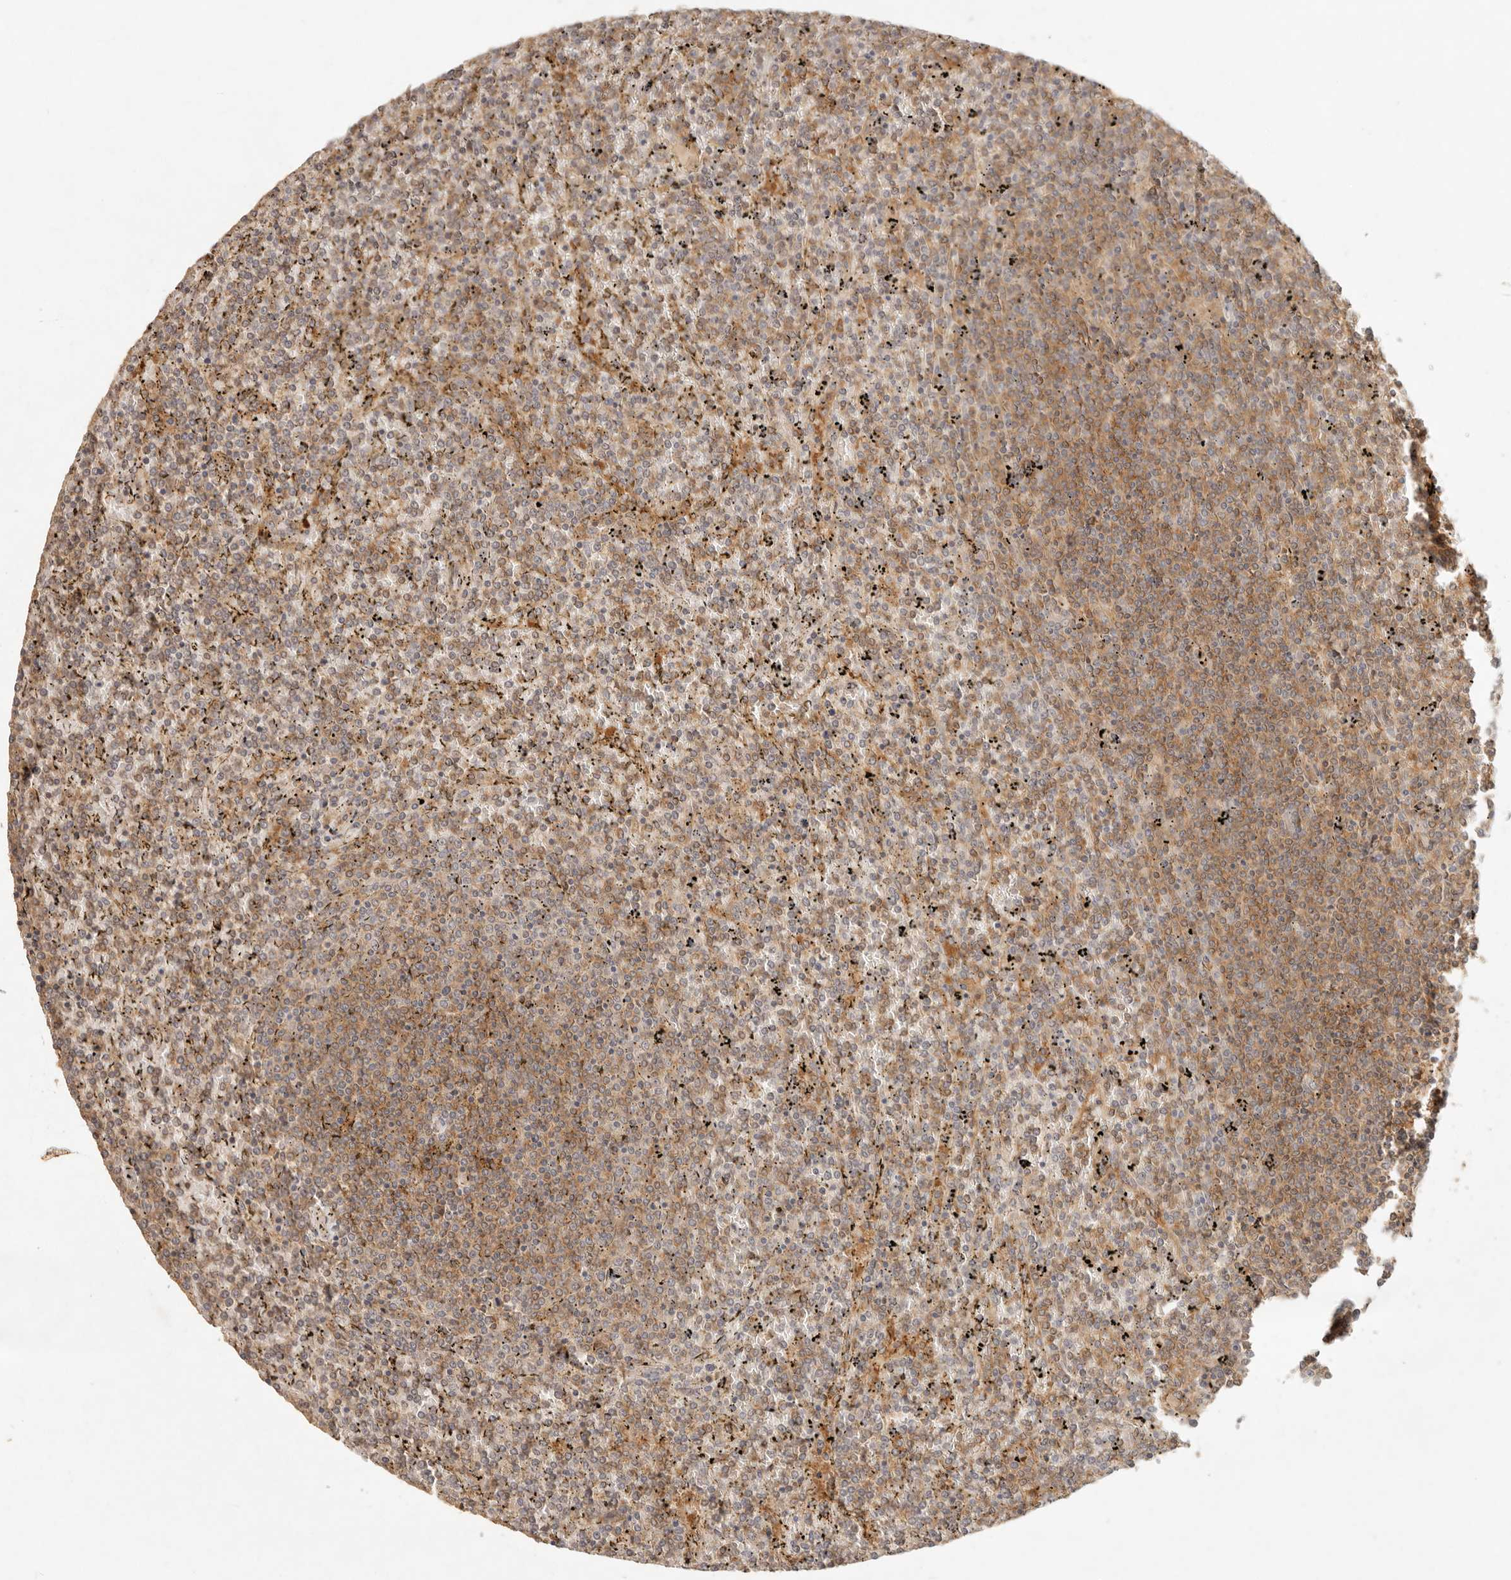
{"staining": {"intensity": "moderate", "quantity": ">75%", "location": "cytoplasmic/membranous"}, "tissue": "lymphoma", "cell_type": "Tumor cells", "image_type": "cancer", "snomed": [{"axis": "morphology", "description": "Malignant lymphoma, non-Hodgkin's type, Low grade"}, {"axis": "topography", "description": "Spleen"}], "caption": "A histopathology image showing moderate cytoplasmic/membranous staining in about >75% of tumor cells in low-grade malignant lymphoma, non-Hodgkin's type, as visualized by brown immunohistochemical staining.", "gene": "HECTD3", "patient": {"sex": "female", "age": 19}}